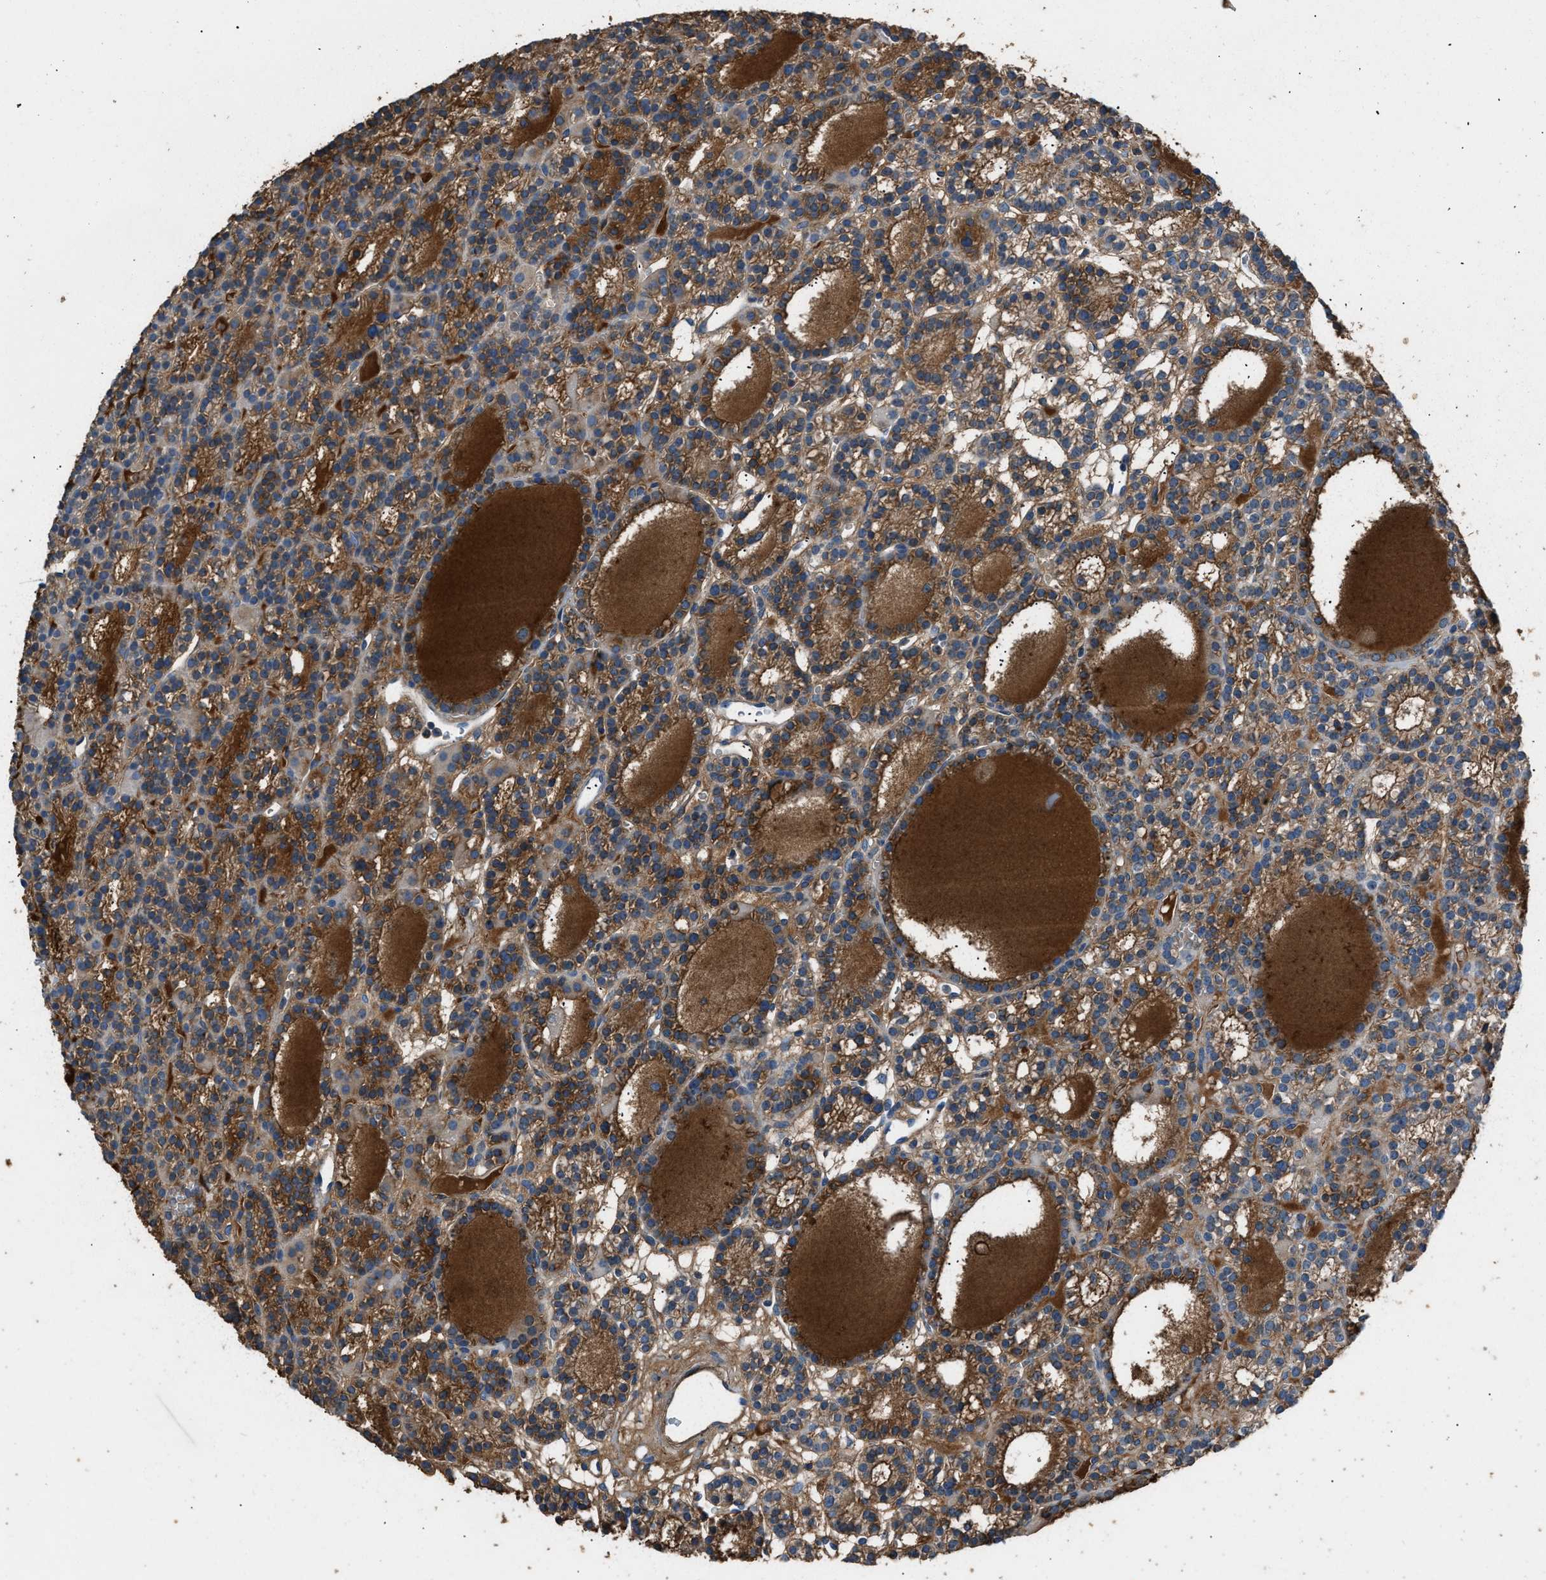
{"staining": {"intensity": "moderate", "quantity": ">75%", "location": "cytoplasmic/membranous"}, "tissue": "parathyroid gland", "cell_type": "Glandular cells", "image_type": "normal", "snomed": [{"axis": "morphology", "description": "Normal tissue, NOS"}, {"axis": "morphology", "description": "Adenoma, NOS"}, {"axis": "topography", "description": "Parathyroid gland"}], "caption": "Immunohistochemistry (IHC) of unremarkable human parathyroid gland reveals medium levels of moderate cytoplasmic/membranous staining in approximately >75% of glandular cells. Immunohistochemistry stains the protein in brown and the nuclei are stained blue.", "gene": "STC1", "patient": {"sex": "female", "age": 58}}